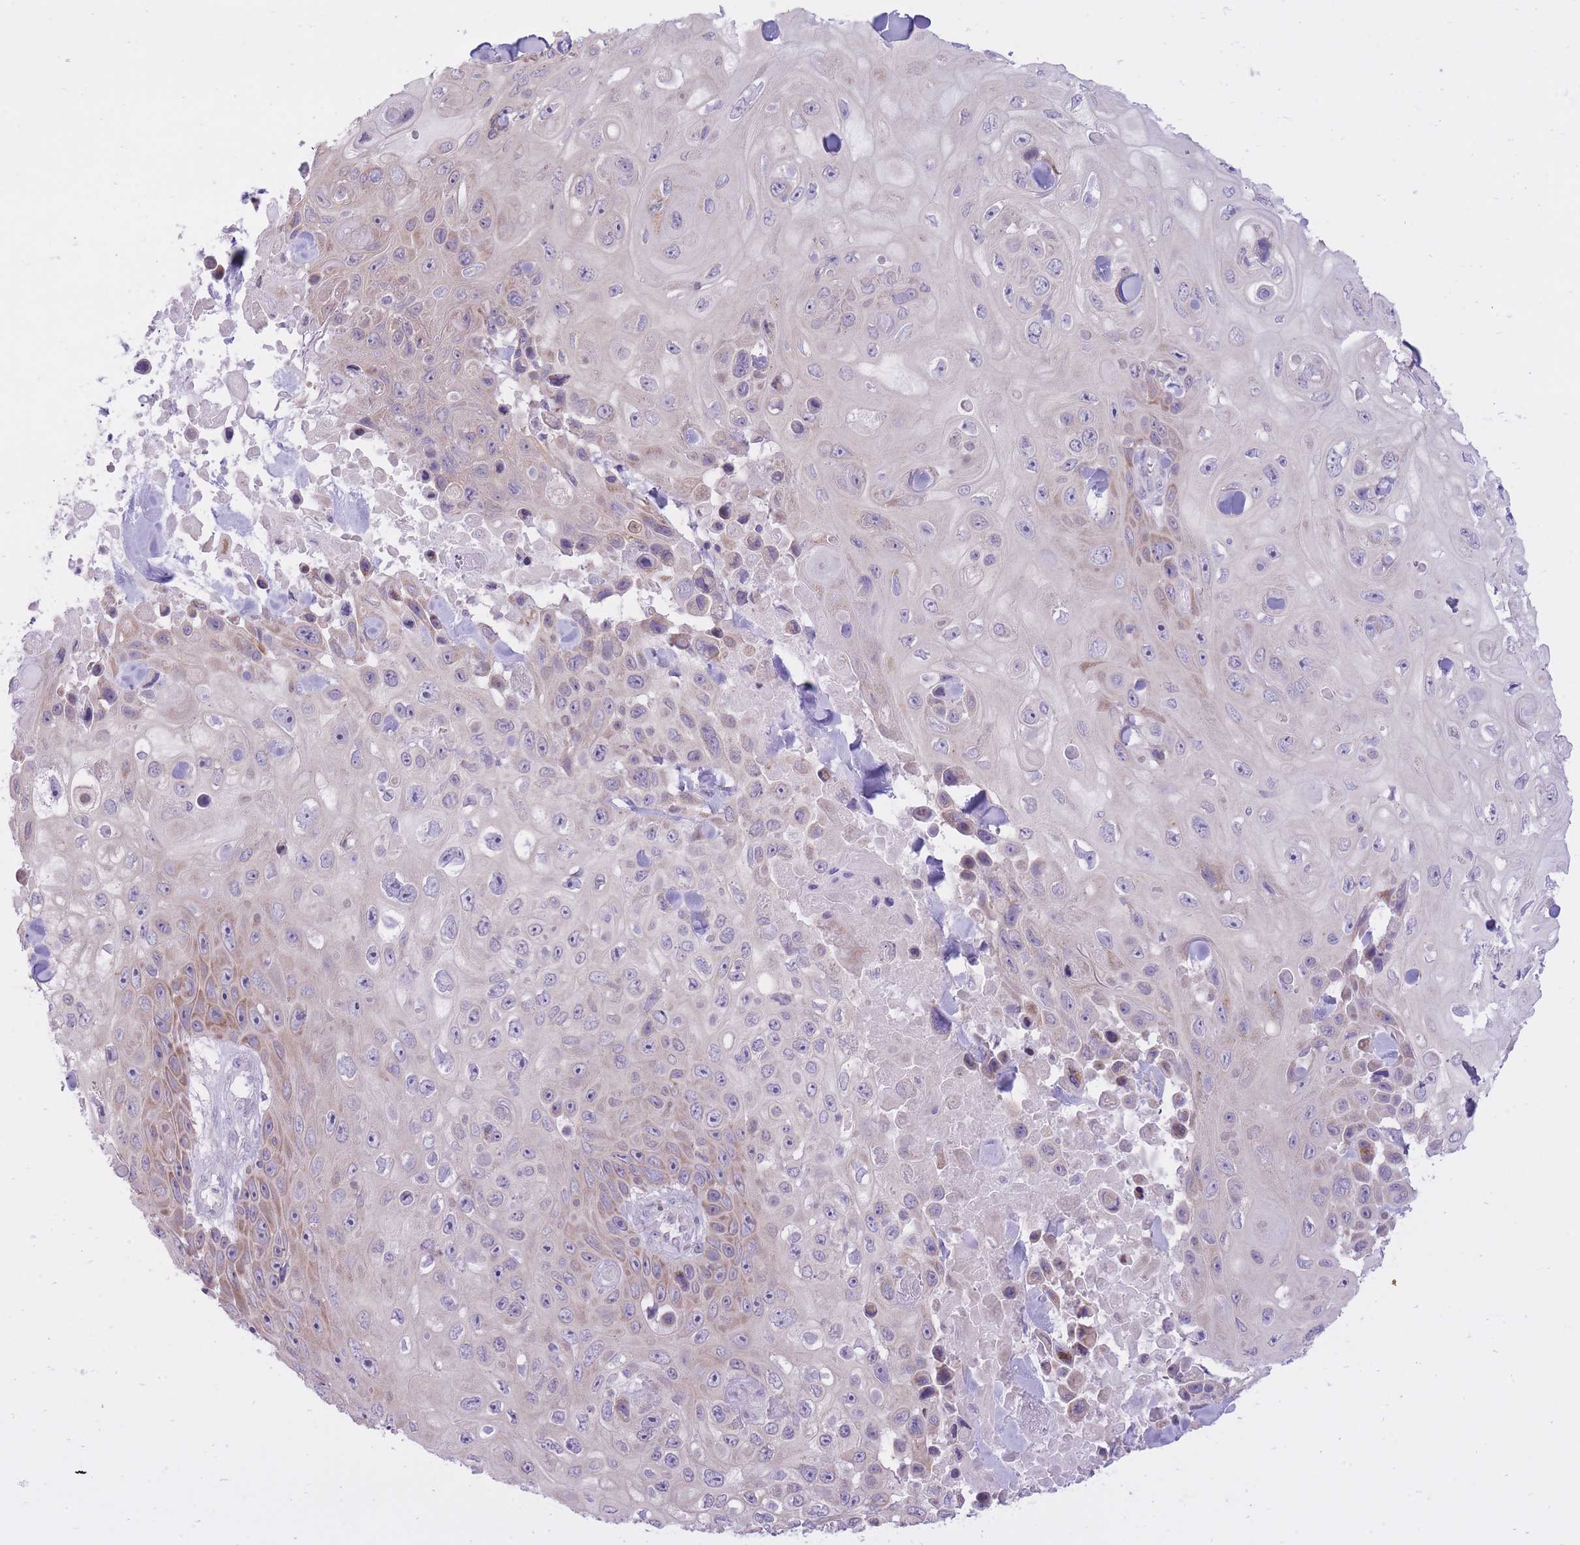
{"staining": {"intensity": "weak", "quantity": "25%-75%", "location": "cytoplasmic/membranous"}, "tissue": "skin cancer", "cell_type": "Tumor cells", "image_type": "cancer", "snomed": [{"axis": "morphology", "description": "Squamous cell carcinoma, NOS"}, {"axis": "topography", "description": "Skin"}], "caption": "A low amount of weak cytoplasmic/membranous positivity is appreciated in about 25%-75% of tumor cells in squamous cell carcinoma (skin) tissue.", "gene": "DENND2D", "patient": {"sex": "male", "age": 82}}